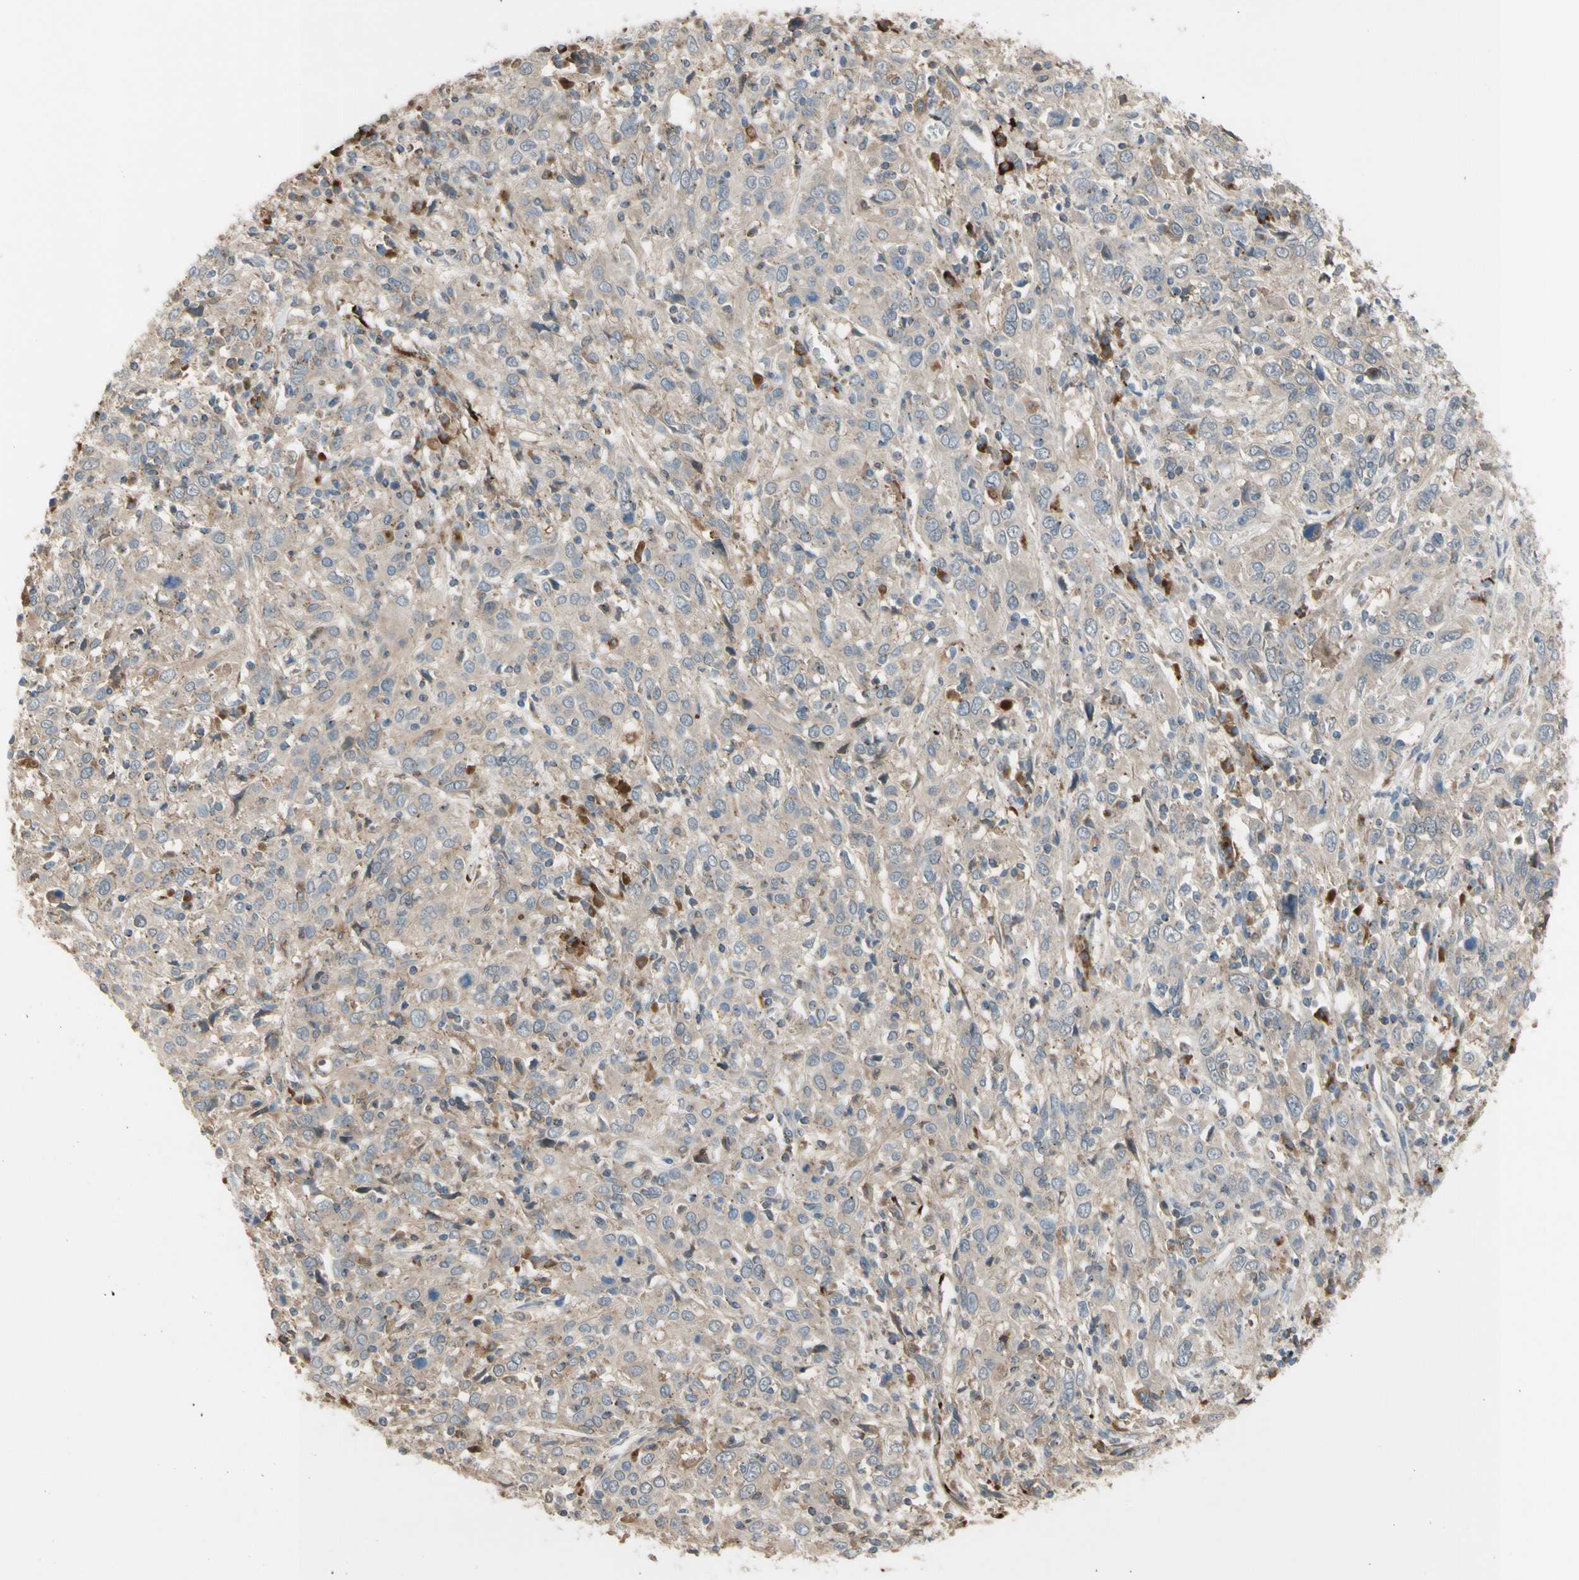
{"staining": {"intensity": "weak", "quantity": "25%-75%", "location": "cytoplasmic/membranous"}, "tissue": "cervical cancer", "cell_type": "Tumor cells", "image_type": "cancer", "snomed": [{"axis": "morphology", "description": "Squamous cell carcinoma, NOS"}, {"axis": "topography", "description": "Cervix"}], "caption": "Squamous cell carcinoma (cervical) was stained to show a protein in brown. There is low levels of weak cytoplasmic/membranous staining in approximately 25%-75% of tumor cells. The protein of interest is shown in brown color, while the nuclei are stained blue.", "gene": "GALNT5", "patient": {"sex": "female", "age": 46}}